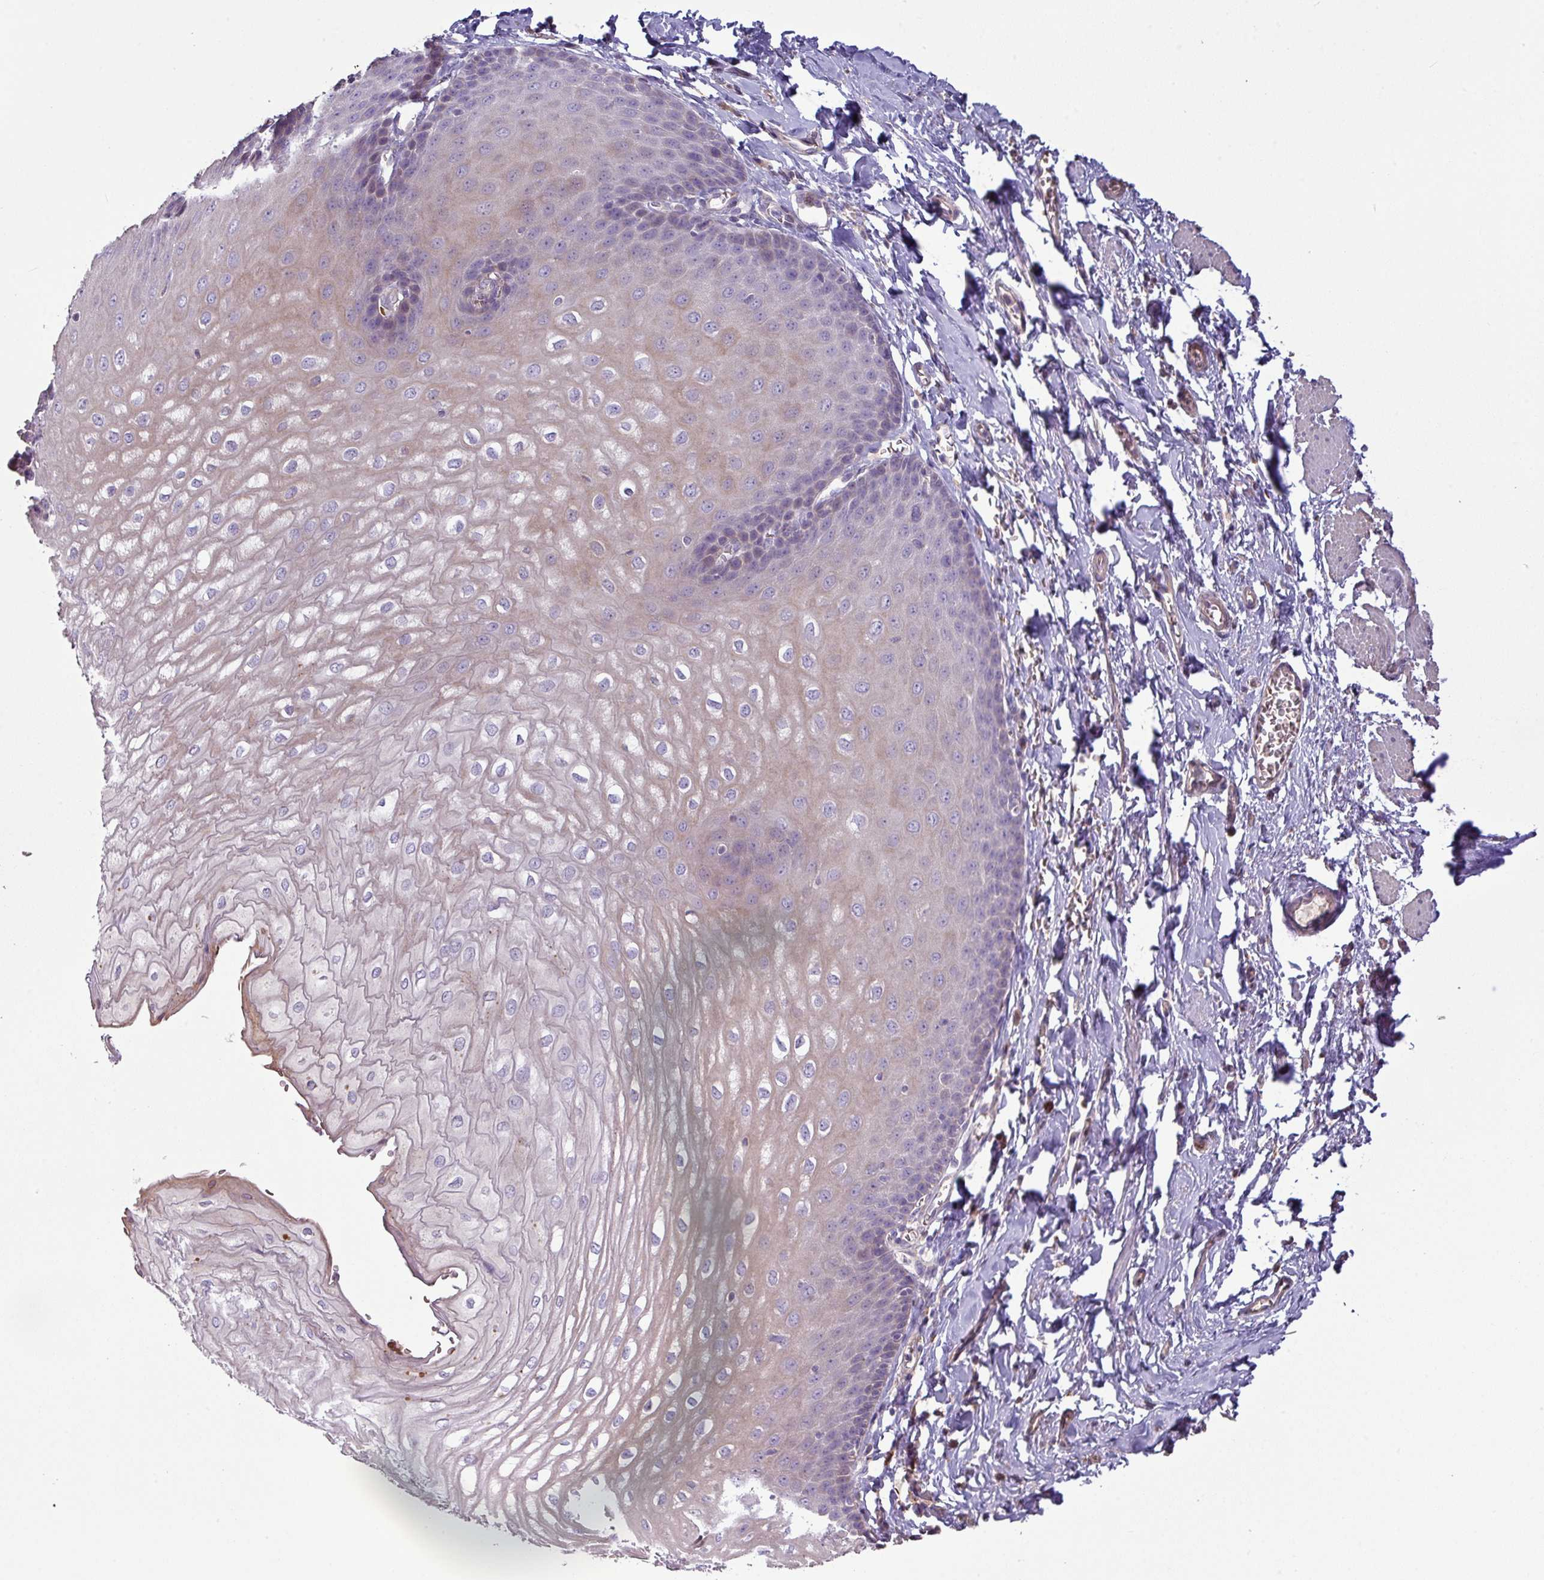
{"staining": {"intensity": "negative", "quantity": "none", "location": "none"}, "tissue": "esophagus", "cell_type": "Squamous epithelial cells", "image_type": "normal", "snomed": [{"axis": "morphology", "description": "Normal tissue, NOS"}, {"axis": "topography", "description": "Esophagus"}], "caption": "The micrograph shows no significant expression in squamous epithelial cells of esophagus. Brightfield microscopy of immunohistochemistry (IHC) stained with DAB (brown) and hematoxylin (blue), captured at high magnification.", "gene": "NHSL2", "patient": {"sex": "male", "age": 70}}